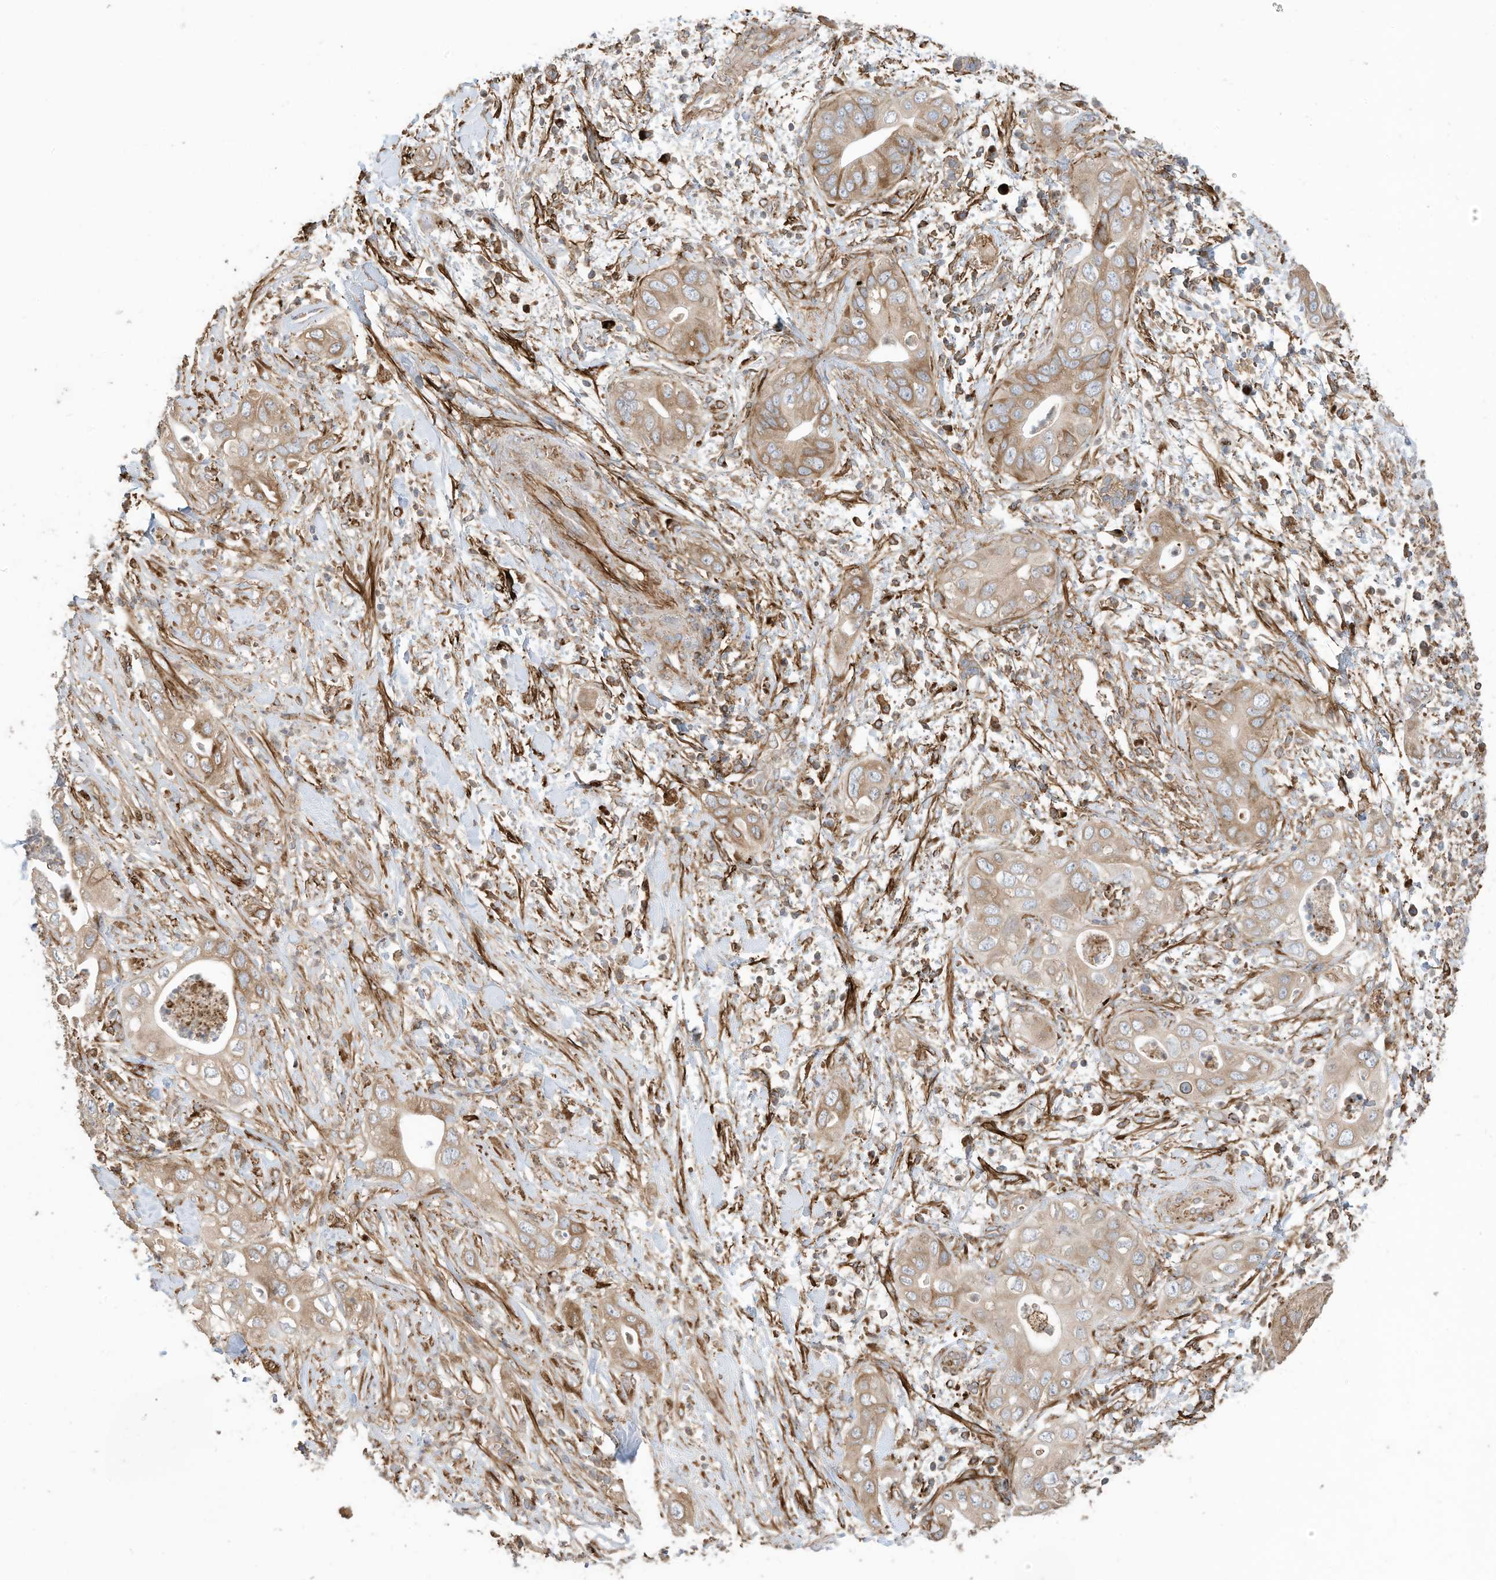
{"staining": {"intensity": "weak", "quantity": ">75%", "location": "cytoplasmic/membranous"}, "tissue": "pancreatic cancer", "cell_type": "Tumor cells", "image_type": "cancer", "snomed": [{"axis": "morphology", "description": "Adenocarcinoma, NOS"}, {"axis": "topography", "description": "Pancreas"}], "caption": "DAB (3,3'-diaminobenzidine) immunohistochemical staining of human pancreatic cancer (adenocarcinoma) reveals weak cytoplasmic/membranous protein positivity in about >75% of tumor cells.", "gene": "TRNAU1AP", "patient": {"sex": "female", "age": 78}}